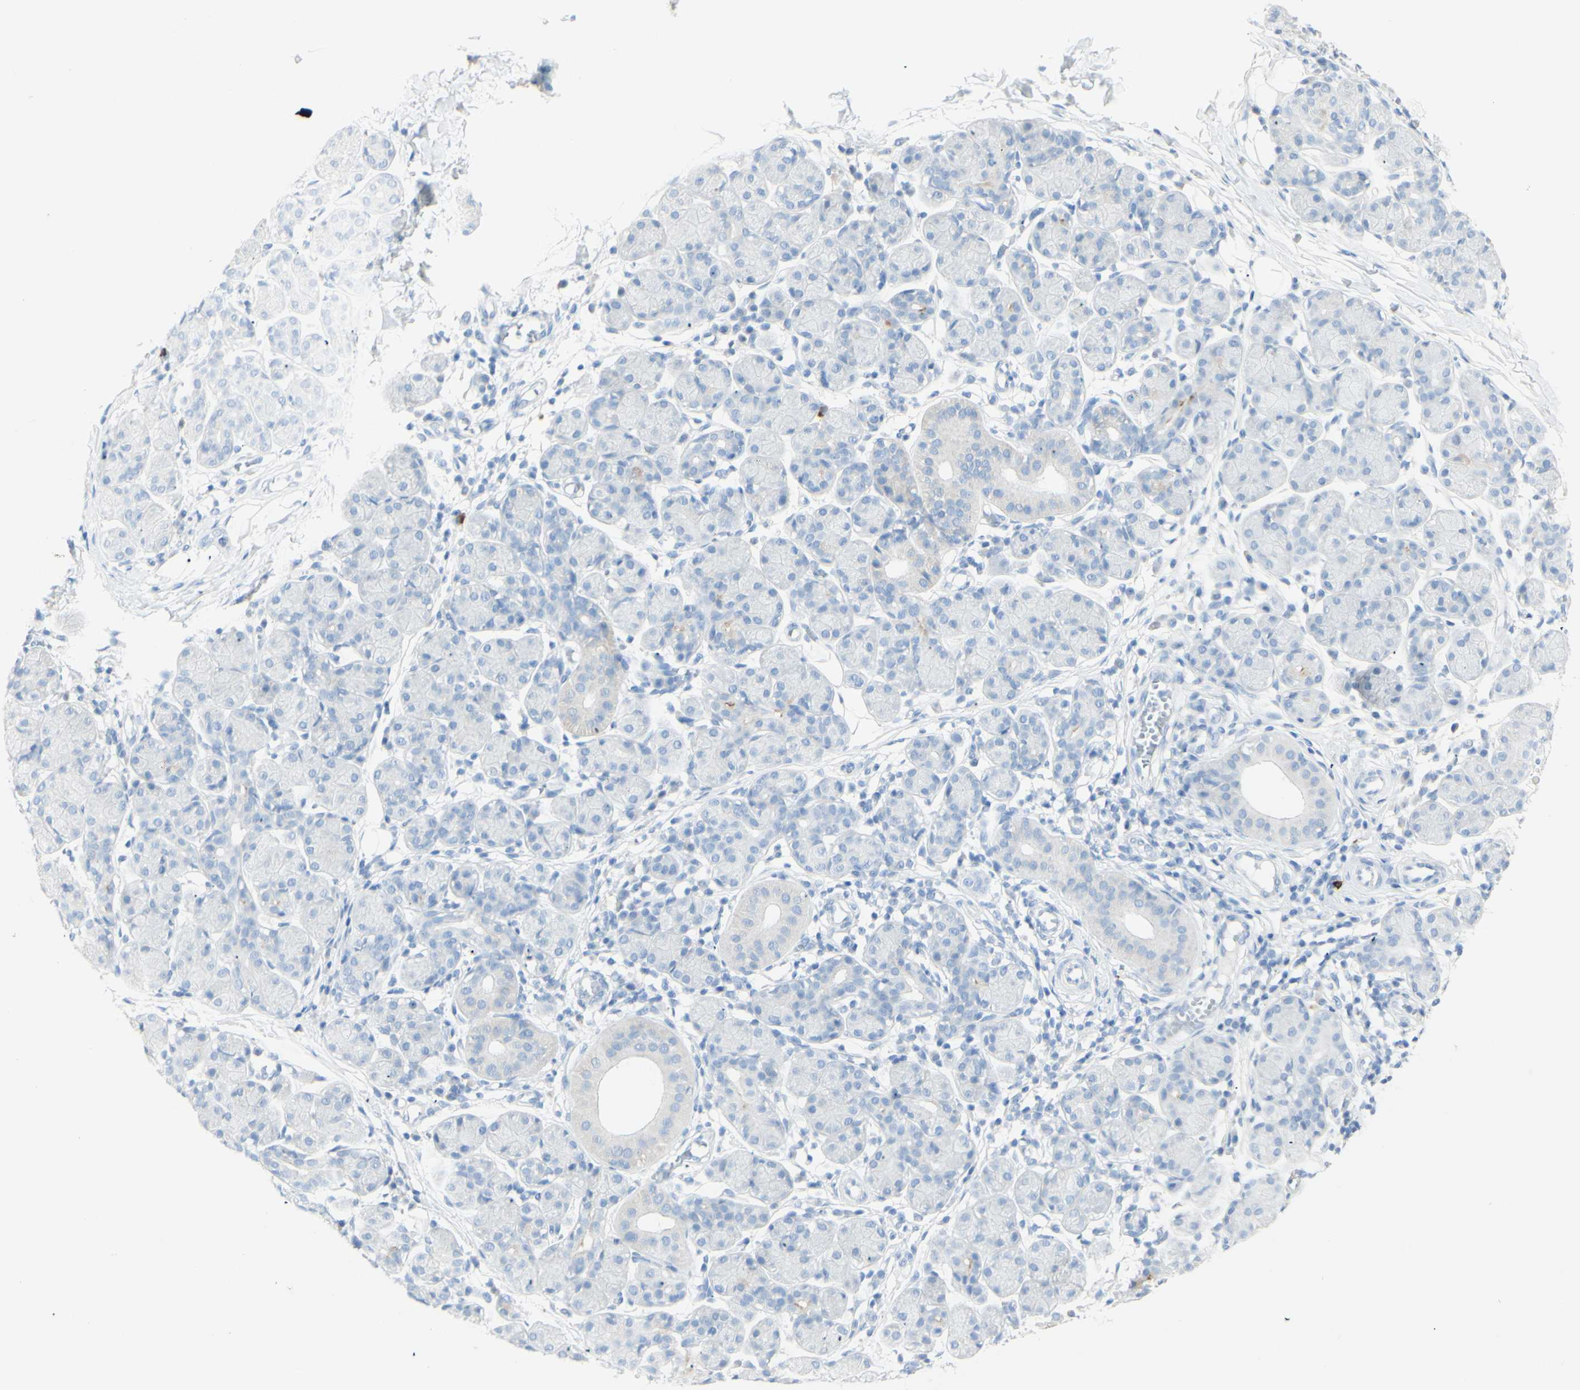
{"staining": {"intensity": "moderate", "quantity": "<25%", "location": "cytoplasmic/membranous"}, "tissue": "salivary gland", "cell_type": "Glandular cells", "image_type": "normal", "snomed": [{"axis": "morphology", "description": "Normal tissue, NOS"}, {"axis": "morphology", "description": "Inflammation, NOS"}, {"axis": "topography", "description": "Lymph node"}, {"axis": "topography", "description": "Salivary gland"}], "caption": "The immunohistochemical stain labels moderate cytoplasmic/membranous positivity in glandular cells of normal salivary gland. (DAB (3,3'-diaminobenzidine) IHC with brightfield microscopy, high magnification).", "gene": "LETM1", "patient": {"sex": "male", "age": 3}}